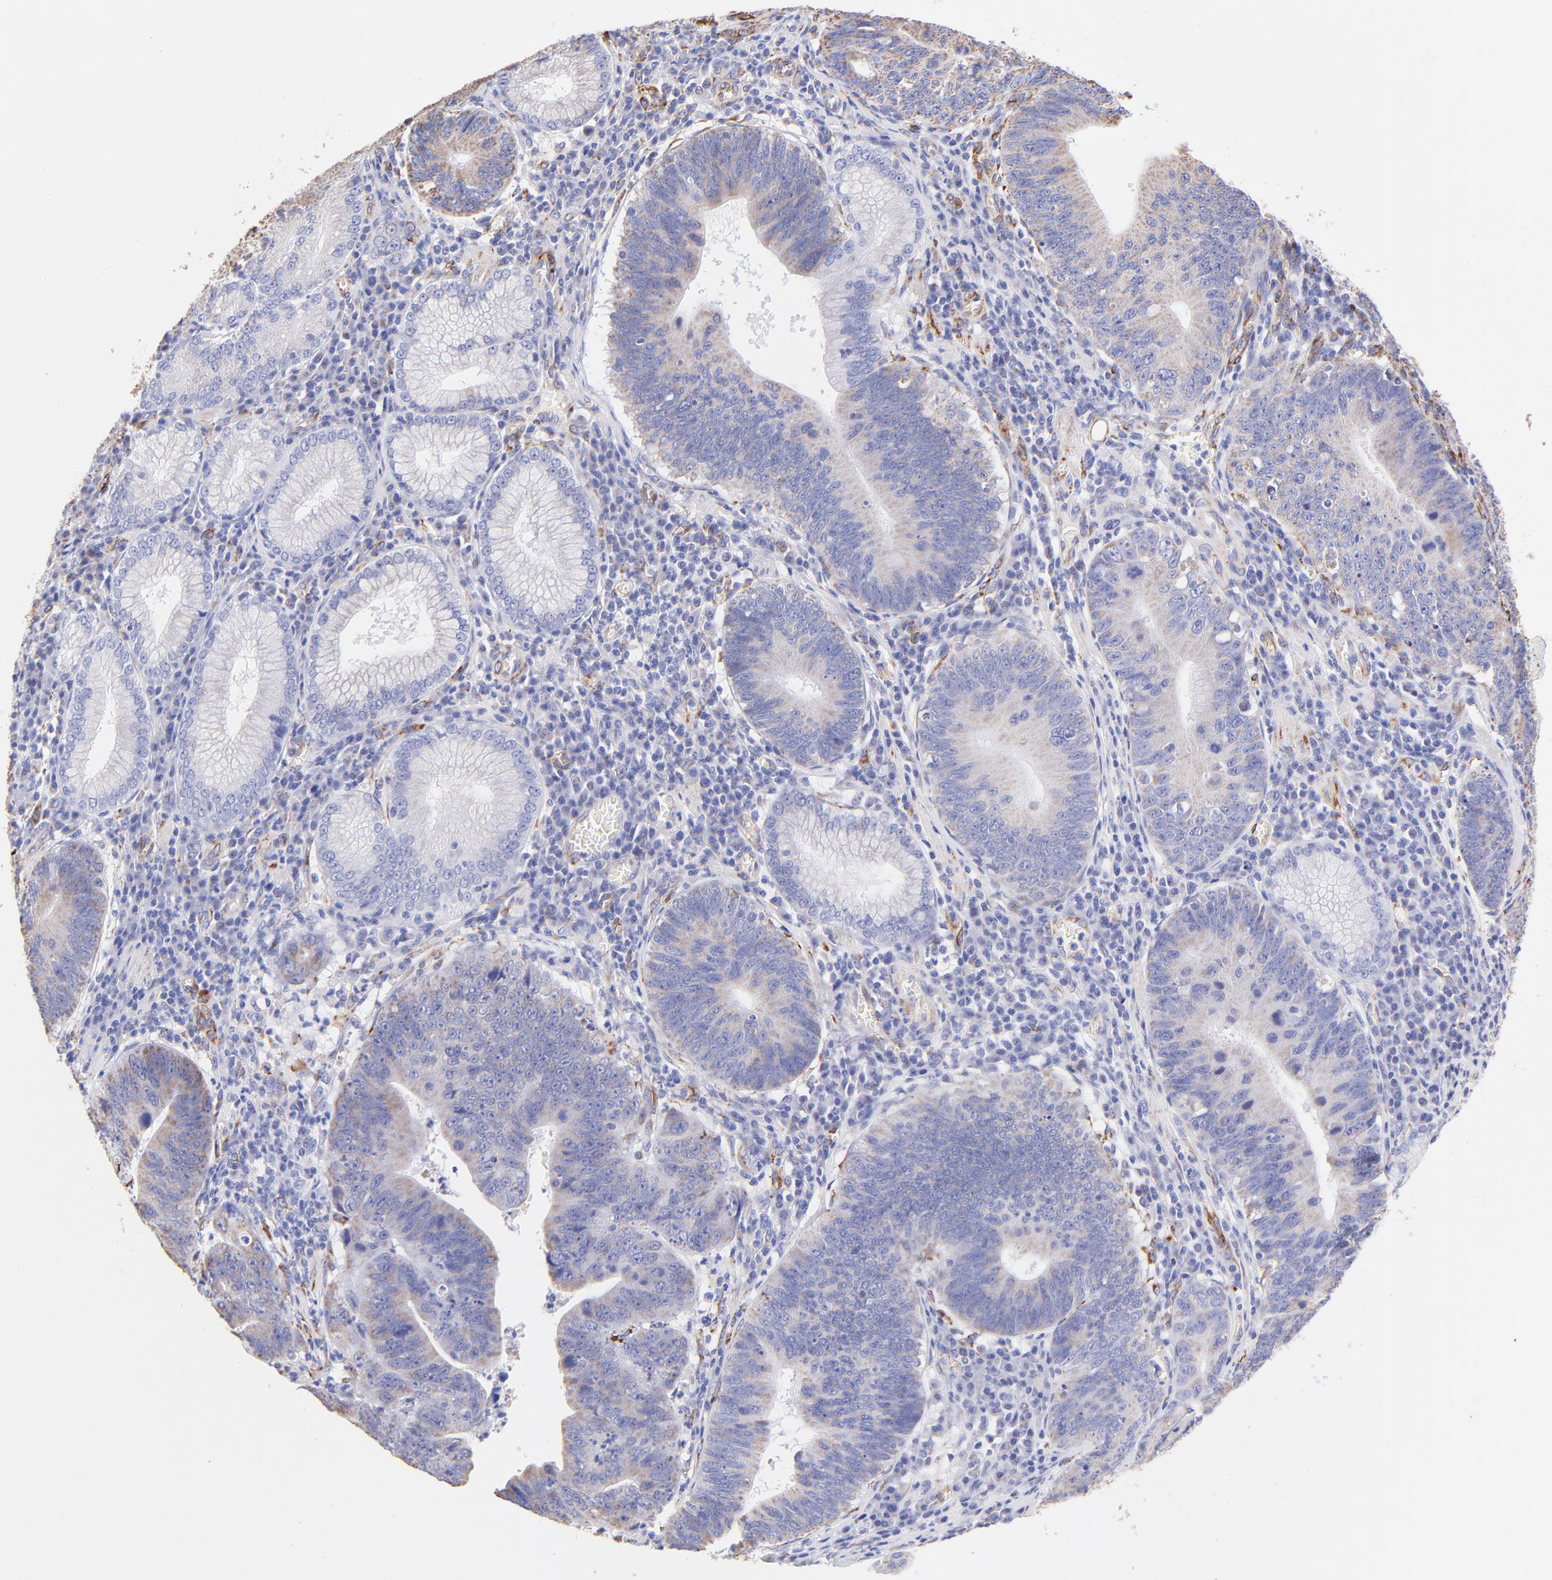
{"staining": {"intensity": "weak", "quantity": ">75%", "location": "cytoplasmic/membranous"}, "tissue": "stomach cancer", "cell_type": "Tumor cells", "image_type": "cancer", "snomed": [{"axis": "morphology", "description": "Adenocarcinoma, NOS"}, {"axis": "topography", "description": "Stomach"}], "caption": "Immunohistochemistry (DAB) staining of adenocarcinoma (stomach) shows weak cytoplasmic/membranous protein expression in about >75% of tumor cells.", "gene": "SPARC", "patient": {"sex": "male", "age": 59}}